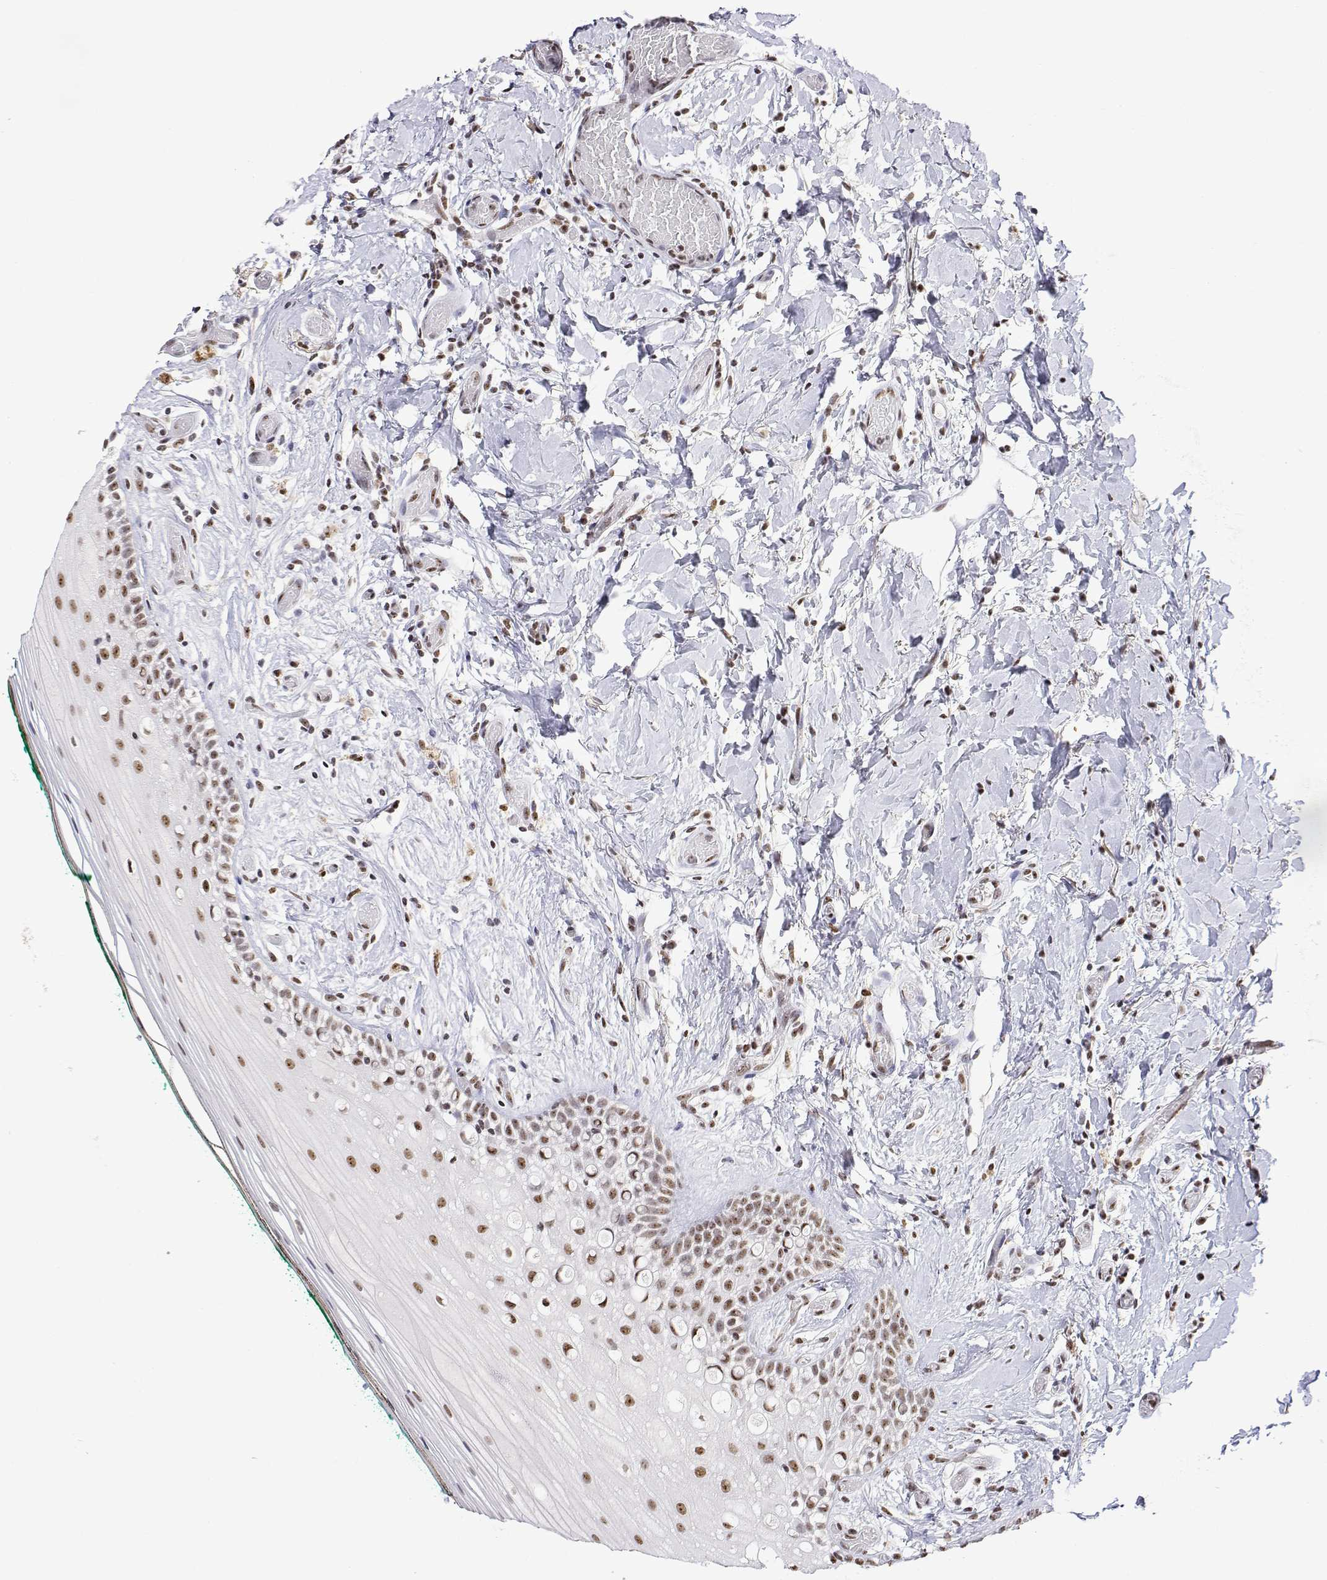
{"staining": {"intensity": "moderate", "quantity": "25%-75%", "location": "nuclear"}, "tissue": "oral mucosa", "cell_type": "Squamous epithelial cells", "image_type": "normal", "snomed": [{"axis": "morphology", "description": "Normal tissue, NOS"}, {"axis": "topography", "description": "Oral tissue"}], "caption": "A high-resolution photomicrograph shows IHC staining of benign oral mucosa, which reveals moderate nuclear positivity in approximately 25%-75% of squamous epithelial cells. (Stains: DAB (3,3'-diaminobenzidine) in brown, nuclei in blue, Microscopy: brightfield microscopy at high magnification).", "gene": "ADAR", "patient": {"sex": "female", "age": 83}}